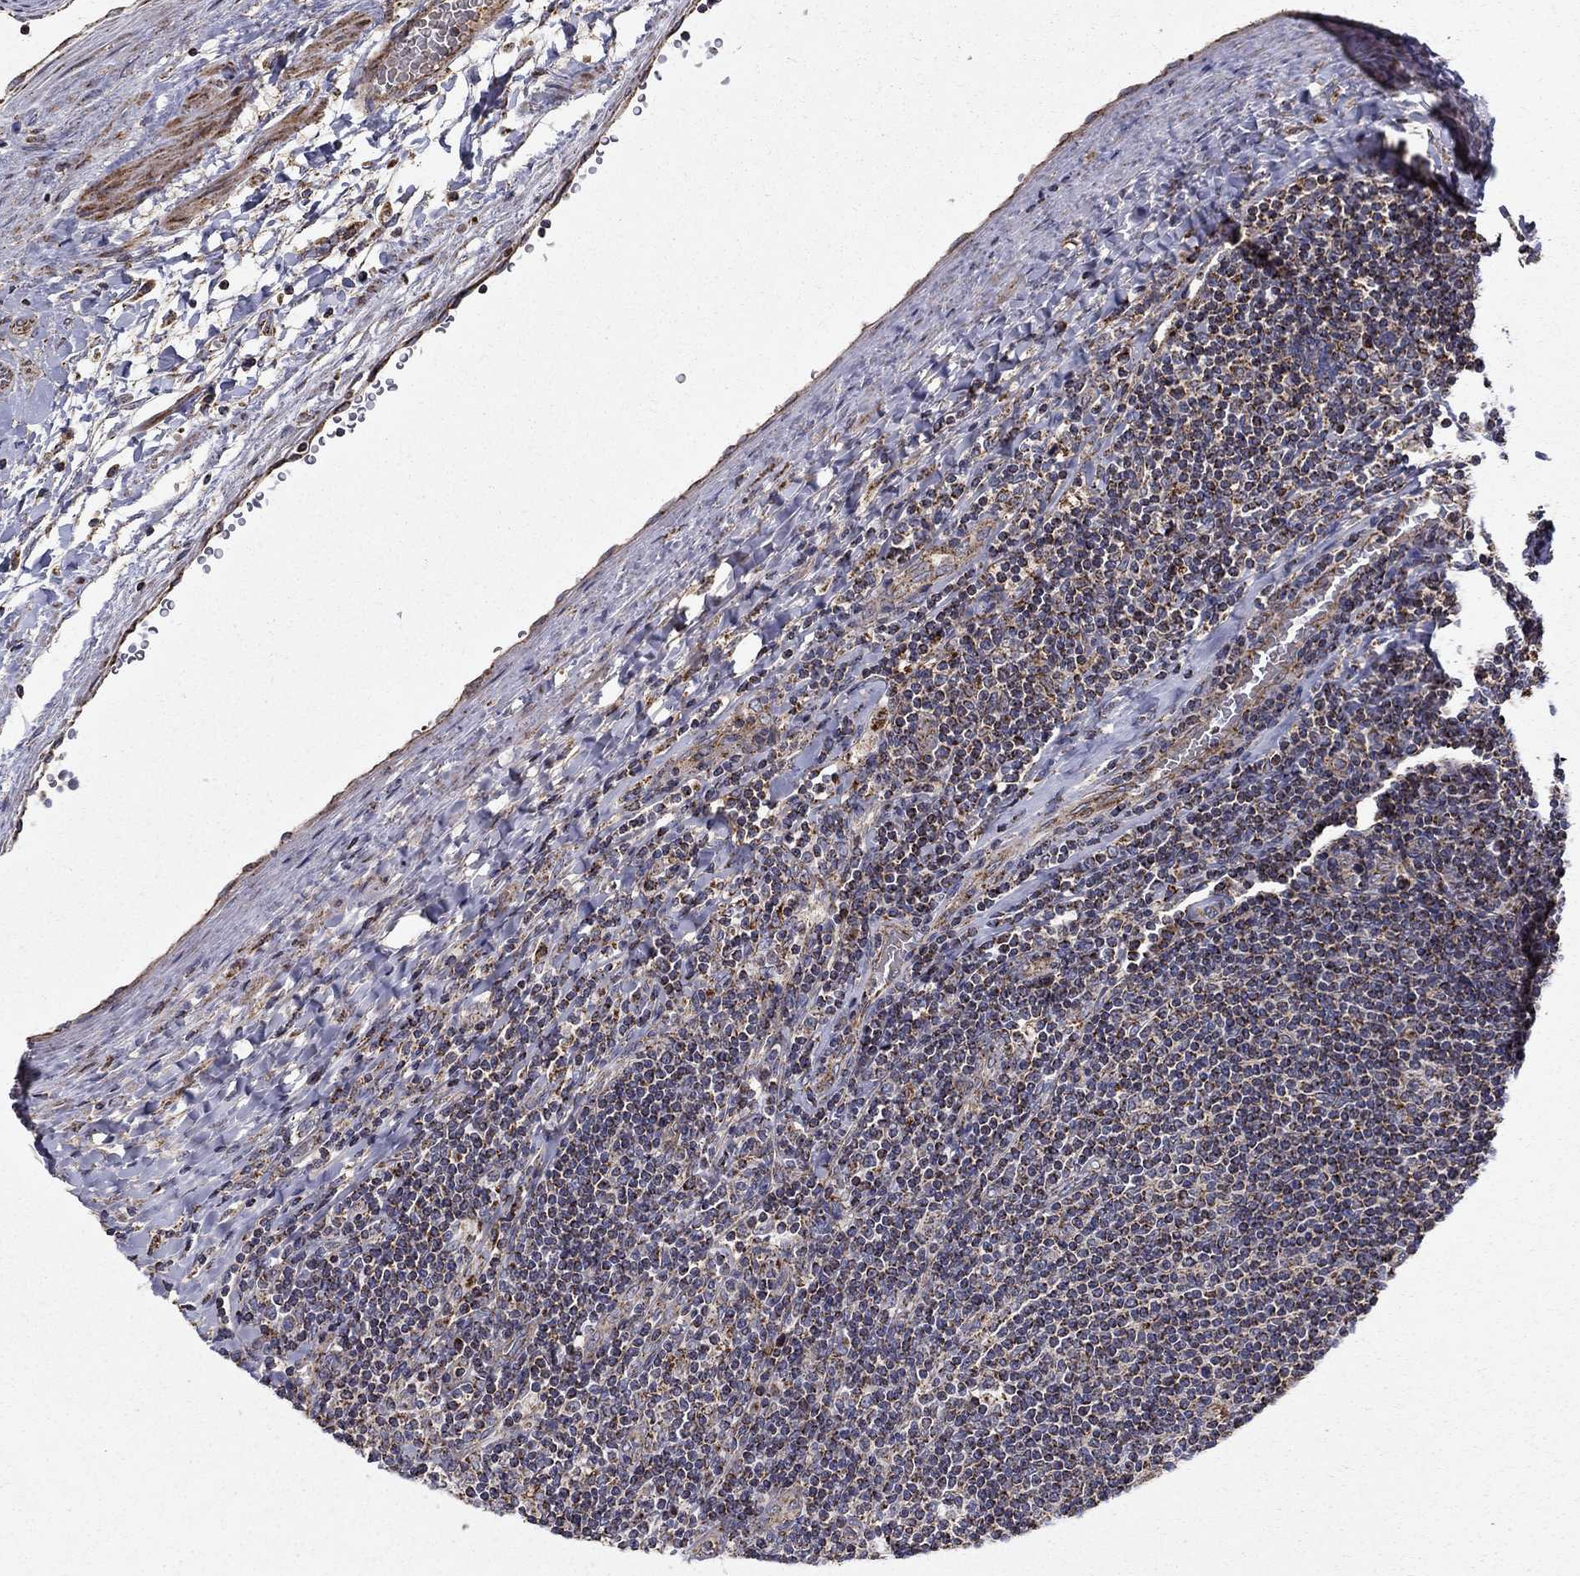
{"staining": {"intensity": "moderate", "quantity": ">75%", "location": "cytoplasmic/membranous"}, "tissue": "lymphoma", "cell_type": "Tumor cells", "image_type": "cancer", "snomed": [{"axis": "morphology", "description": "Hodgkin's disease, NOS"}, {"axis": "topography", "description": "Lymph node"}], "caption": "Tumor cells display medium levels of moderate cytoplasmic/membranous expression in approximately >75% of cells in human lymphoma. (DAB IHC, brown staining for protein, blue staining for nuclei).", "gene": "NDUFS8", "patient": {"sex": "male", "age": 40}}